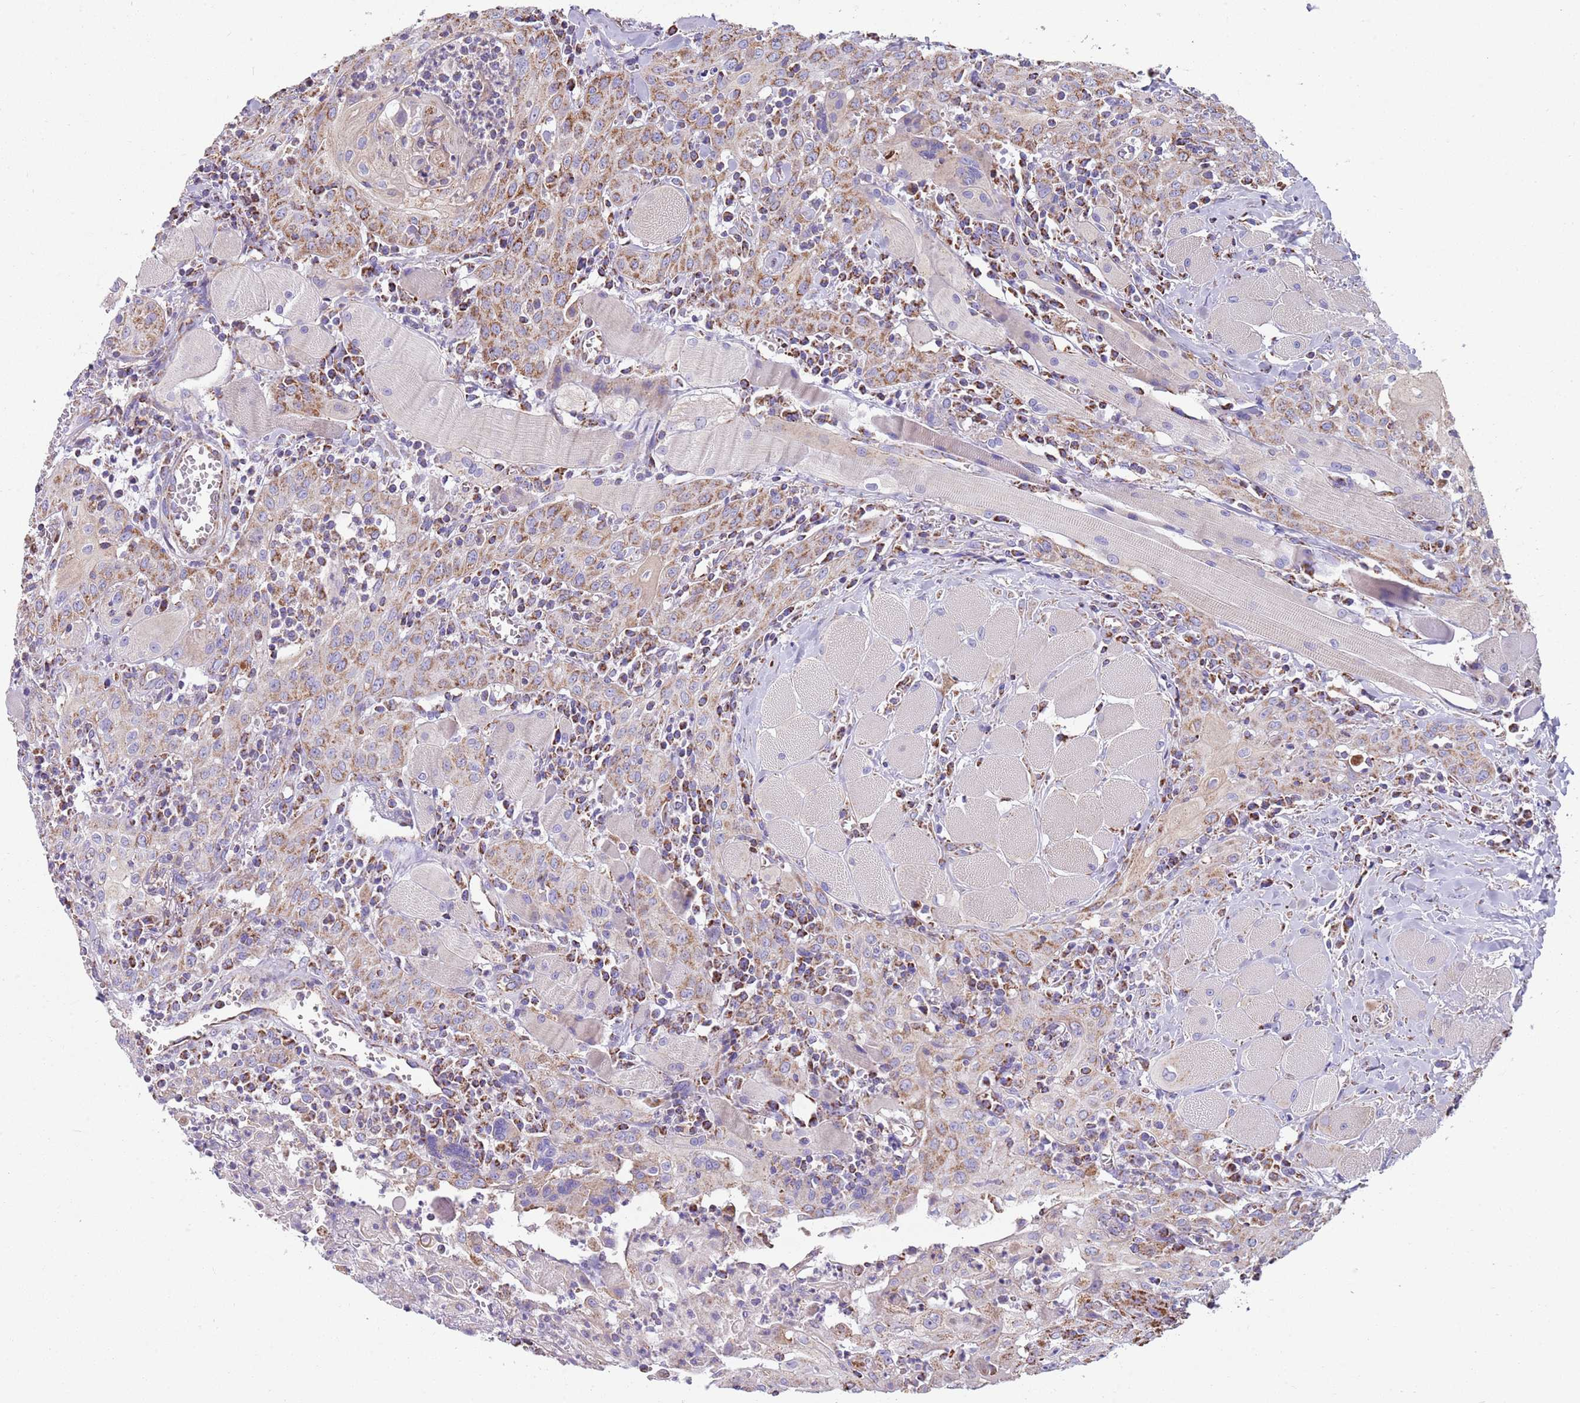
{"staining": {"intensity": "moderate", "quantity": ">75%", "location": "cytoplasmic/membranous"}, "tissue": "head and neck cancer", "cell_type": "Tumor cells", "image_type": "cancer", "snomed": [{"axis": "morphology", "description": "Squamous cell carcinoma, NOS"}, {"axis": "topography", "description": "Oral tissue"}, {"axis": "topography", "description": "Head-Neck"}], "caption": "Head and neck cancer stained for a protein reveals moderate cytoplasmic/membranous positivity in tumor cells.", "gene": "TTLL1", "patient": {"sex": "female", "age": 70}}